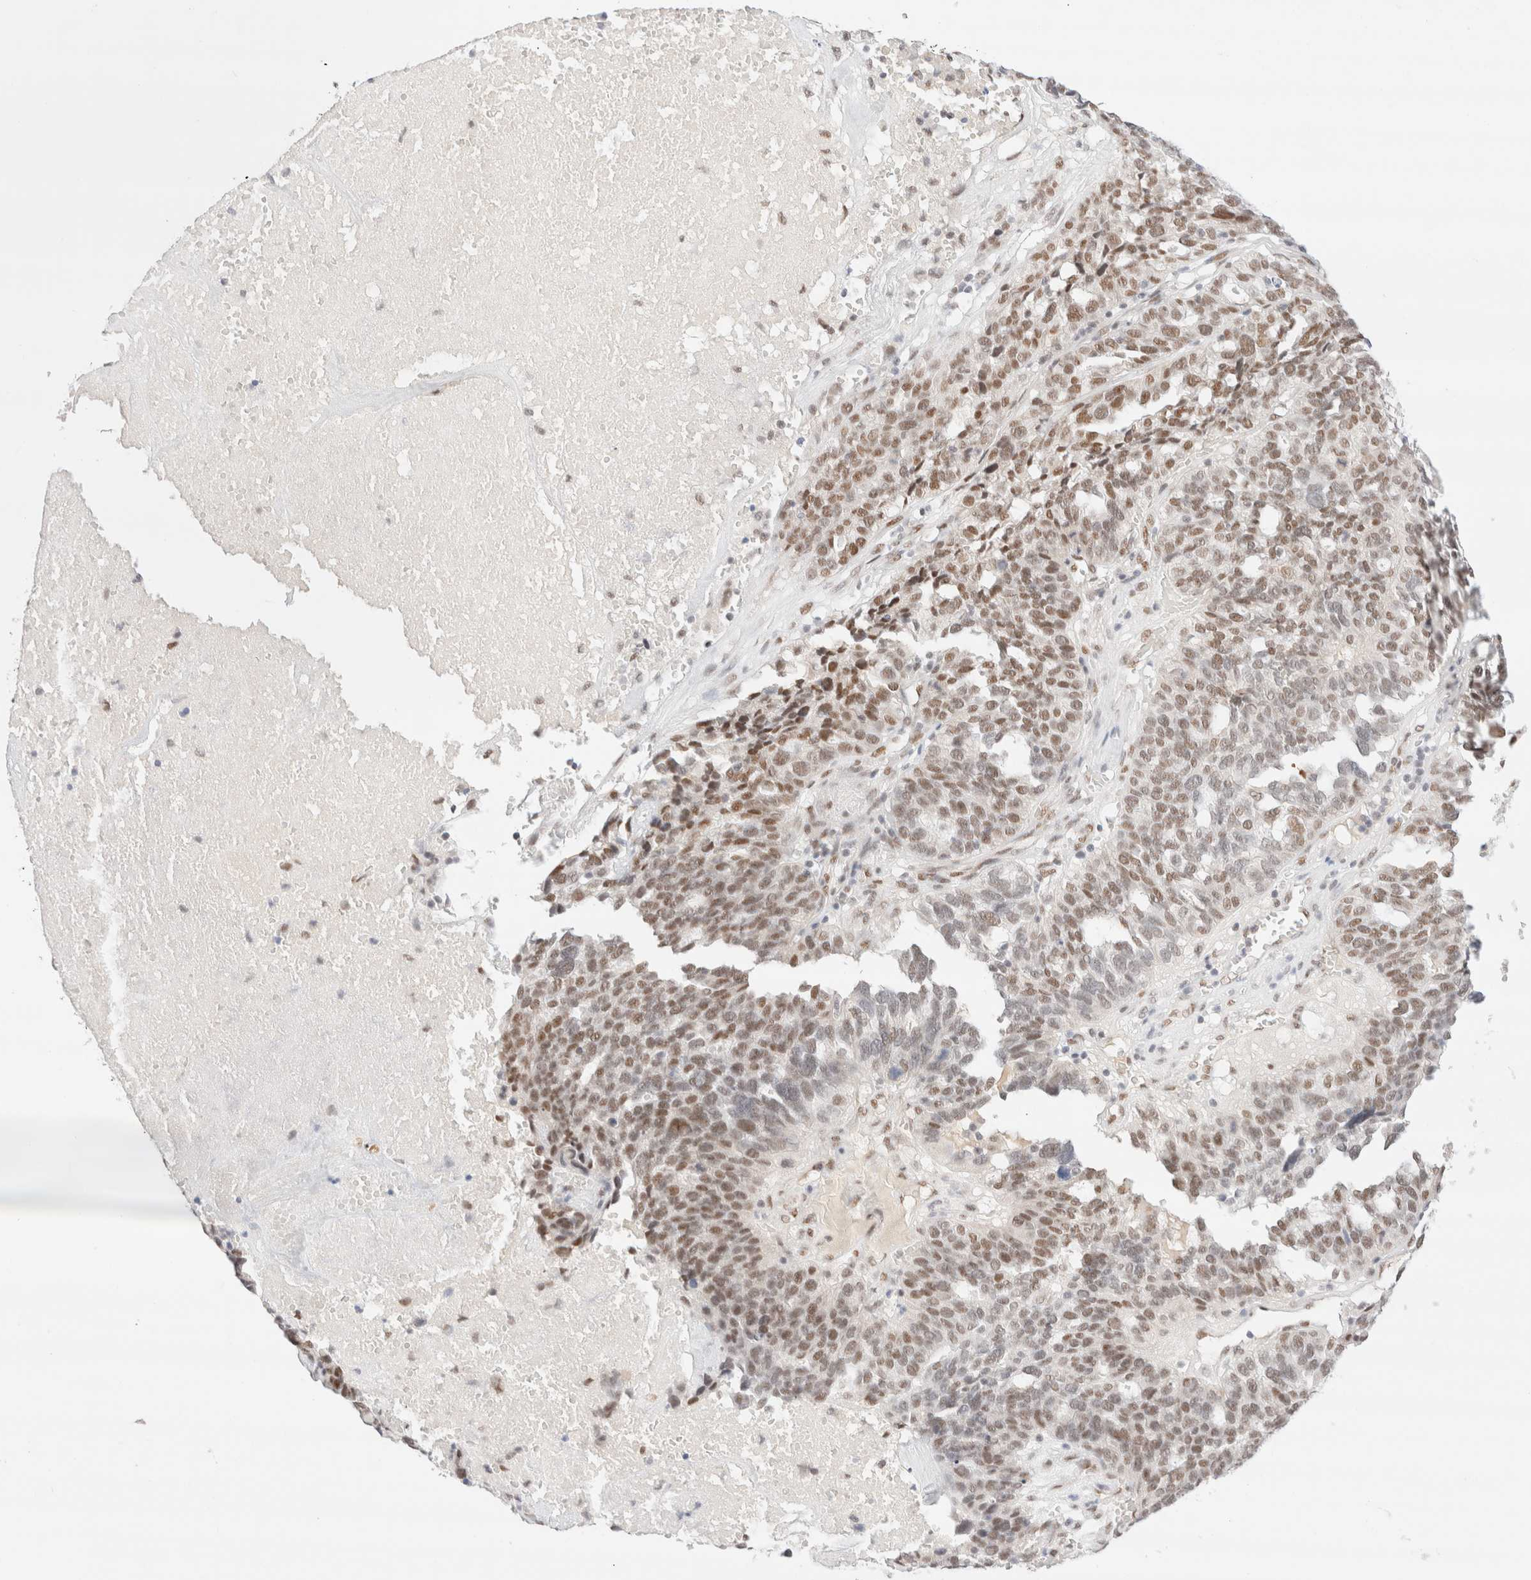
{"staining": {"intensity": "moderate", "quantity": ">75%", "location": "nuclear"}, "tissue": "ovarian cancer", "cell_type": "Tumor cells", "image_type": "cancer", "snomed": [{"axis": "morphology", "description": "Cystadenocarcinoma, serous, NOS"}, {"axis": "topography", "description": "Ovary"}], "caption": "Ovarian cancer (serous cystadenocarcinoma) stained with a brown dye shows moderate nuclear positive positivity in about >75% of tumor cells.", "gene": "CIC", "patient": {"sex": "female", "age": 59}}